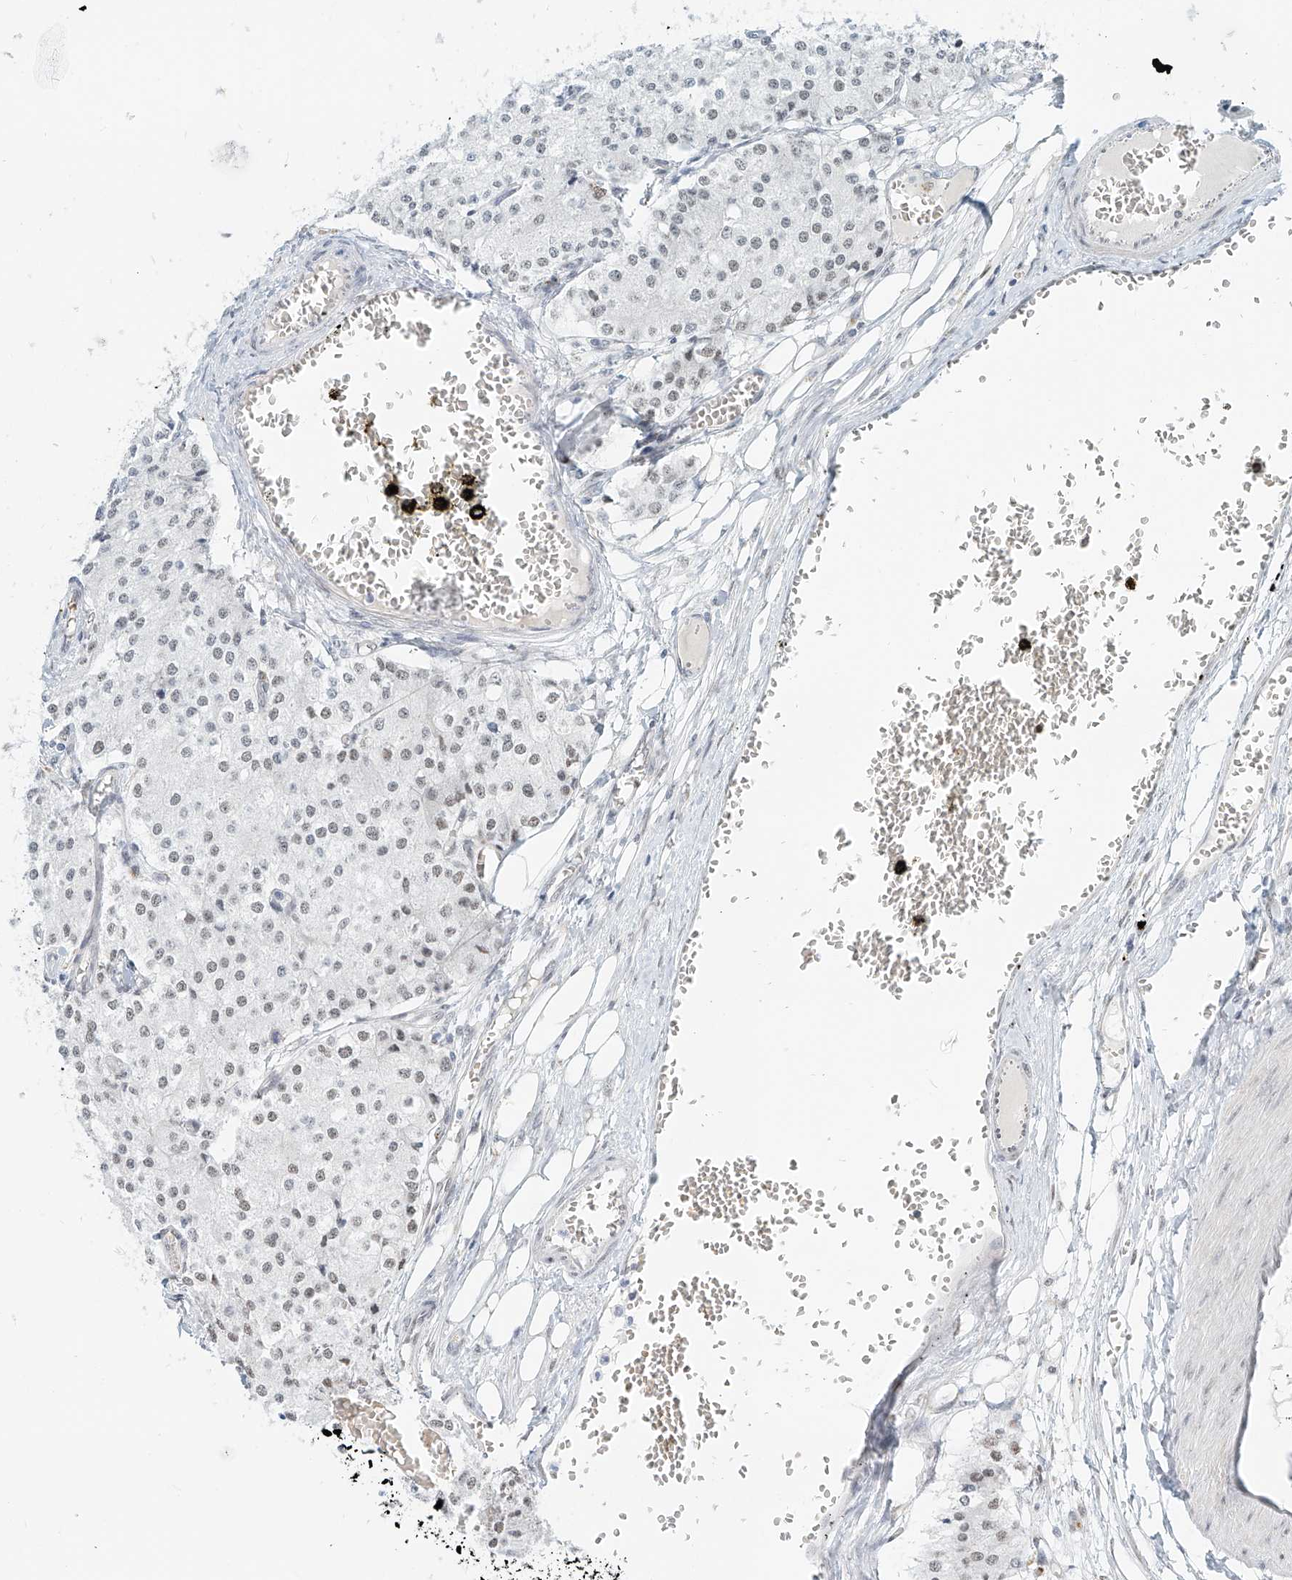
{"staining": {"intensity": "weak", "quantity": "<25%", "location": "nuclear"}, "tissue": "carcinoid", "cell_type": "Tumor cells", "image_type": "cancer", "snomed": [{"axis": "morphology", "description": "Carcinoid, malignant, NOS"}, {"axis": "topography", "description": "Colon"}], "caption": "Immunohistochemical staining of carcinoid reveals no significant expression in tumor cells.", "gene": "SASH1", "patient": {"sex": "female", "age": 52}}